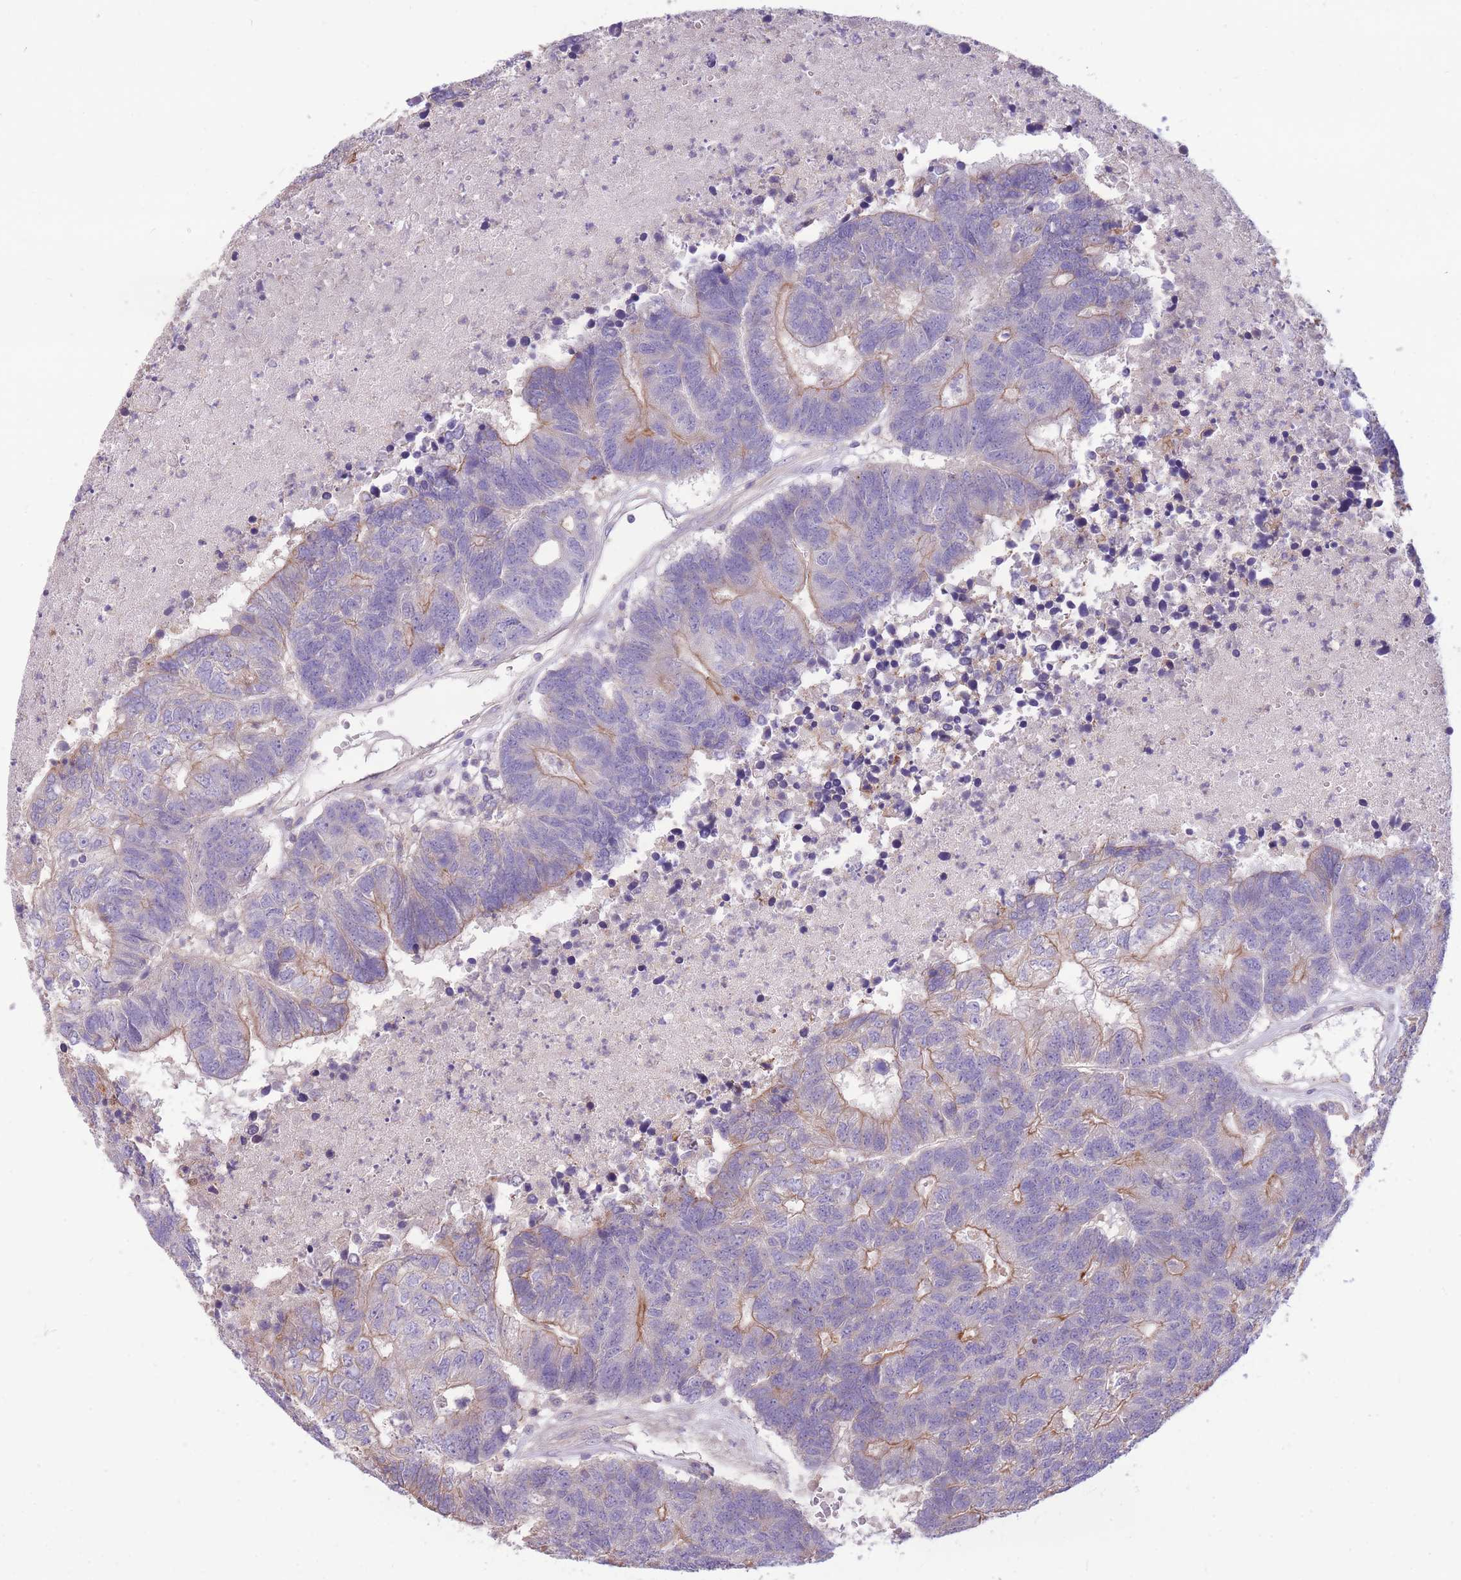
{"staining": {"intensity": "moderate", "quantity": "25%-75%", "location": "cytoplasmic/membranous"}, "tissue": "colorectal cancer", "cell_type": "Tumor cells", "image_type": "cancer", "snomed": [{"axis": "morphology", "description": "Adenocarcinoma, NOS"}, {"axis": "topography", "description": "Colon"}], "caption": "High-magnification brightfield microscopy of colorectal cancer stained with DAB (3,3'-diaminobenzidine) (brown) and counterstained with hematoxylin (blue). tumor cells exhibit moderate cytoplasmic/membranous expression is appreciated in about25%-75% of cells. The protein of interest is stained brown, and the nuclei are stained in blue (DAB (3,3'-diaminobenzidine) IHC with brightfield microscopy, high magnification).", "gene": "OR5T1", "patient": {"sex": "female", "age": 48}}